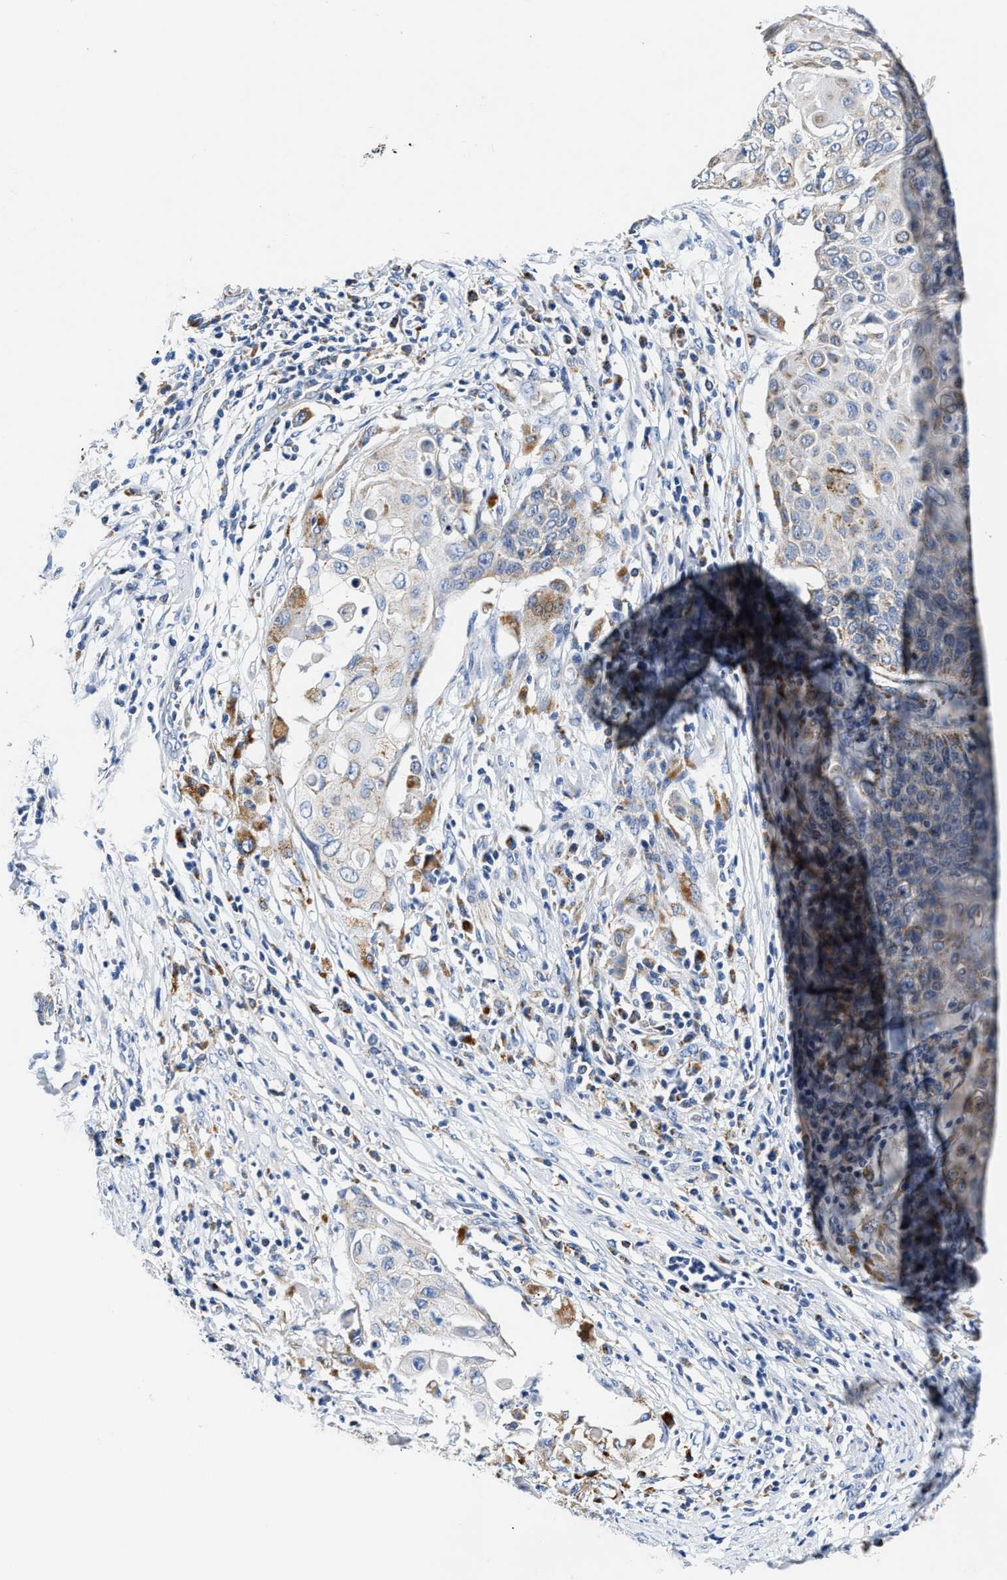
{"staining": {"intensity": "negative", "quantity": "none", "location": "none"}, "tissue": "cervical cancer", "cell_type": "Tumor cells", "image_type": "cancer", "snomed": [{"axis": "morphology", "description": "Squamous cell carcinoma, NOS"}, {"axis": "topography", "description": "Cervix"}], "caption": "The image displays no staining of tumor cells in squamous cell carcinoma (cervical).", "gene": "ACADVL", "patient": {"sex": "female", "age": 39}}